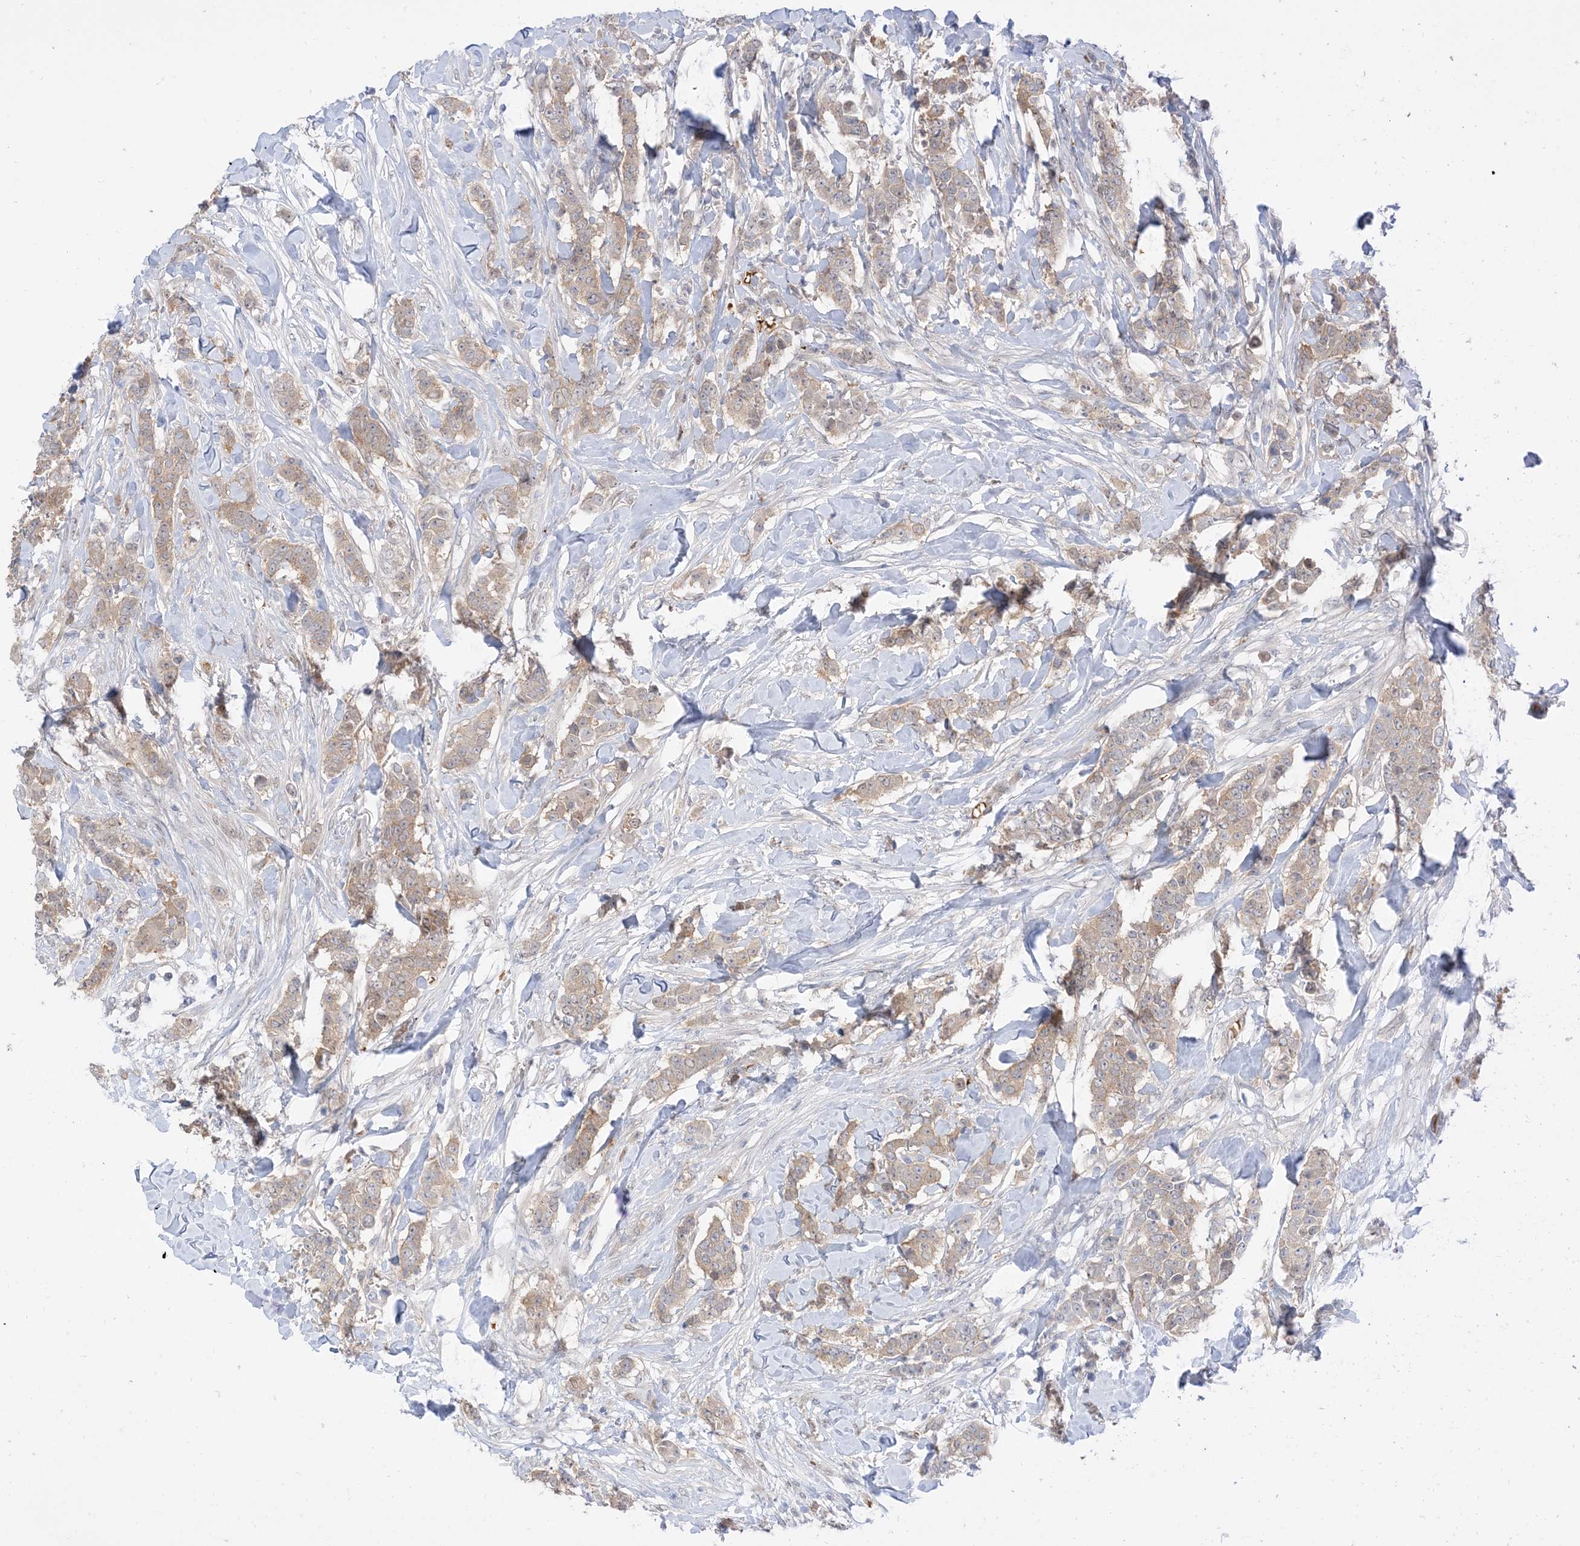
{"staining": {"intensity": "weak", "quantity": "<25%", "location": "cytoplasmic/membranous"}, "tissue": "breast cancer", "cell_type": "Tumor cells", "image_type": "cancer", "snomed": [{"axis": "morphology", "description": "Duct carcinoma"}, {"axis": "topography", "description": "Breast"}], "caption": "IHC micrograph of breast cancer stained for a protein (brown), which demonstrates no expression in tumor cells.", "gene": "RIN1", "patient": {"sex": "female", "age": 40}}